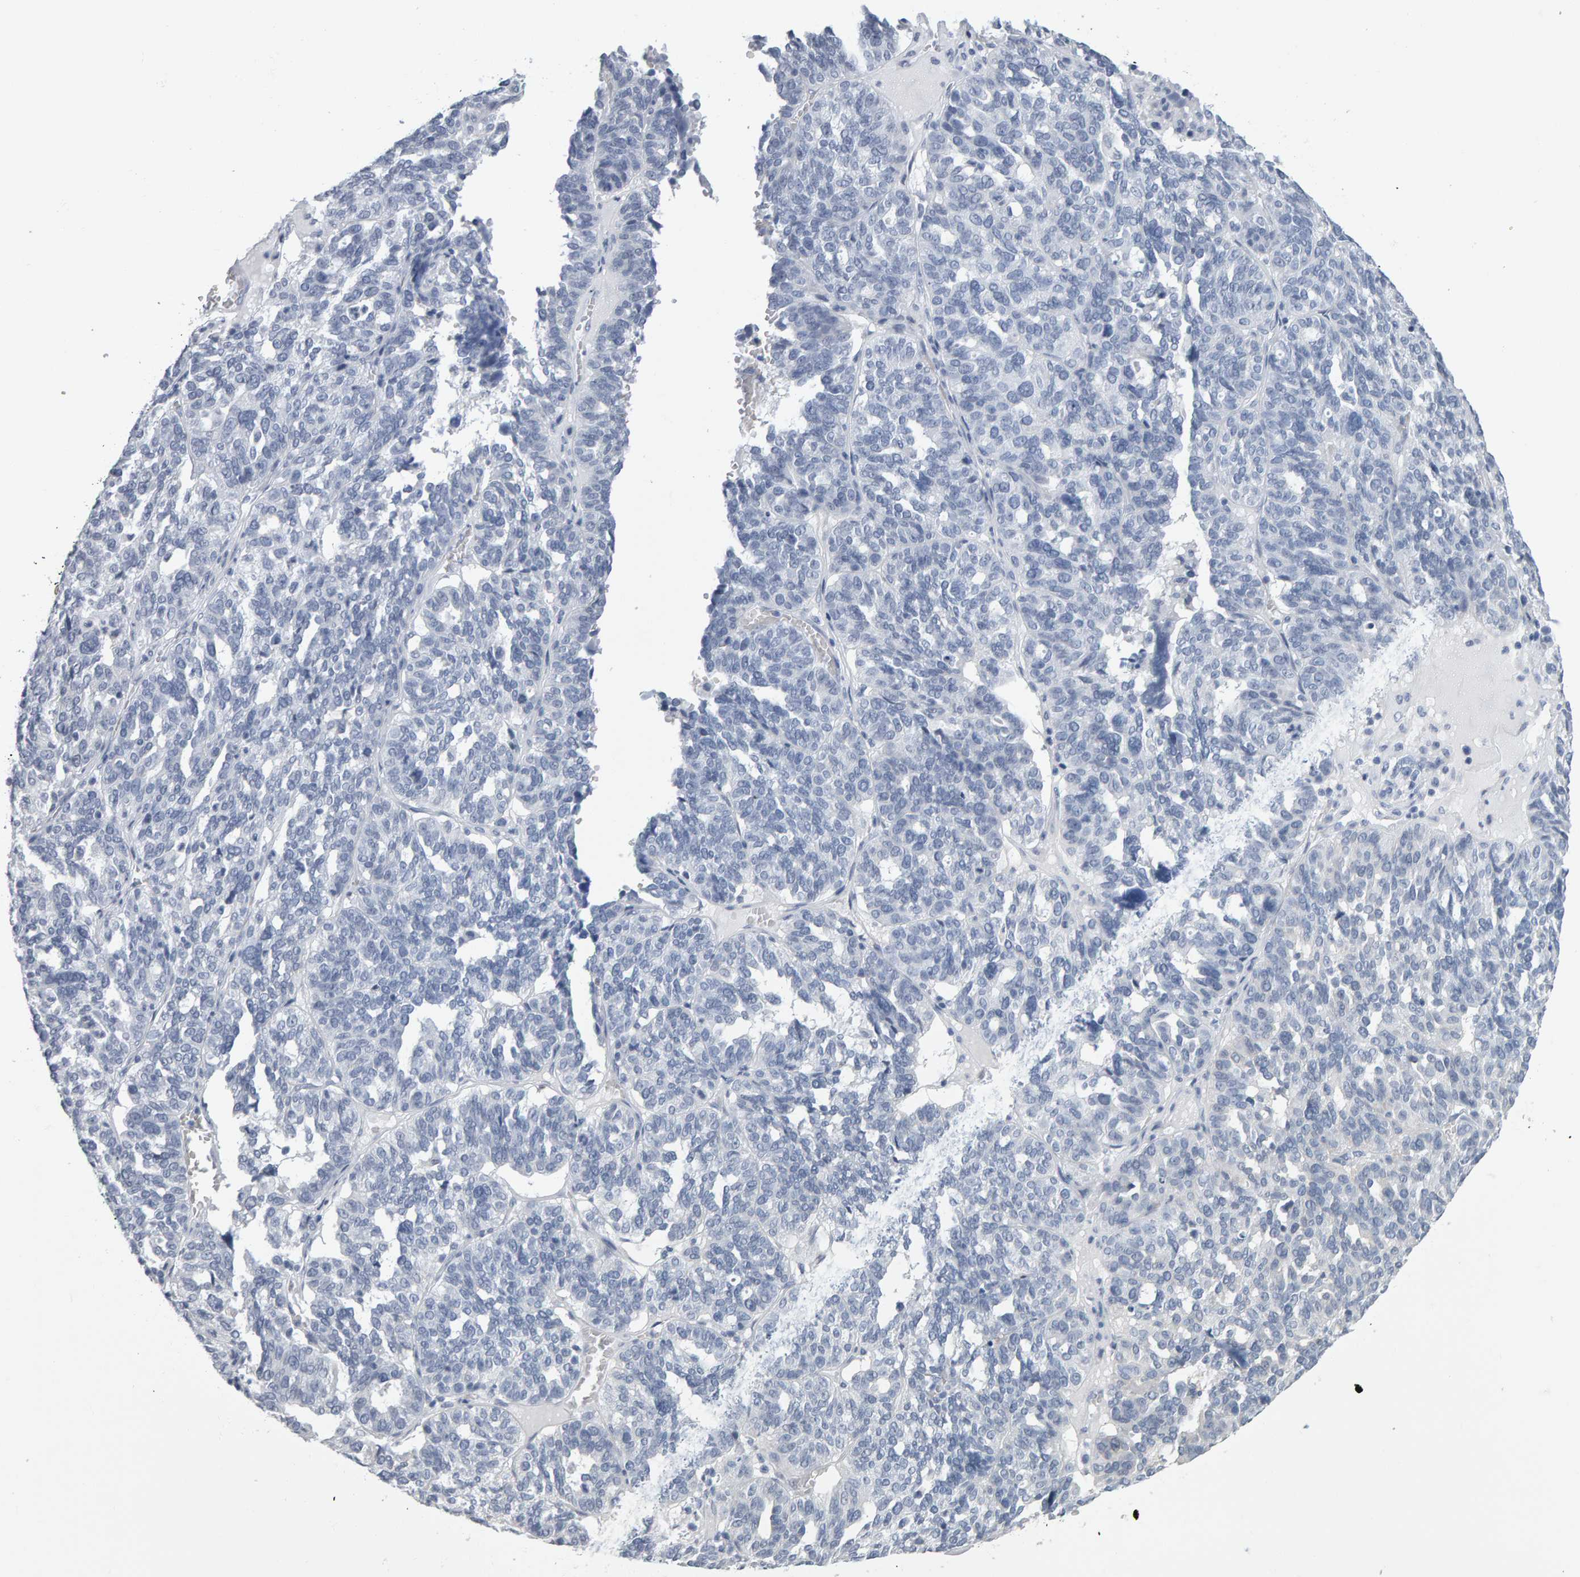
{"staining": {"intensity": "negative", "quantity": "none", "location": "none"}, "tissue": "ovarian cancer", "cell_type": "Tumor cells", "image_type": "cancer", "snomed": [{"axis": "morphology", "description": "Cystadenocarcinoma, serous, NOS"}, {"axis": "topography", "description": "Ovary"}], "caption": "Photomicrograph shows no significant protein staining in tumor cells of ovarian cancer.", "gene": "CTH", "patient": {"sex": "female", "age": 59}}